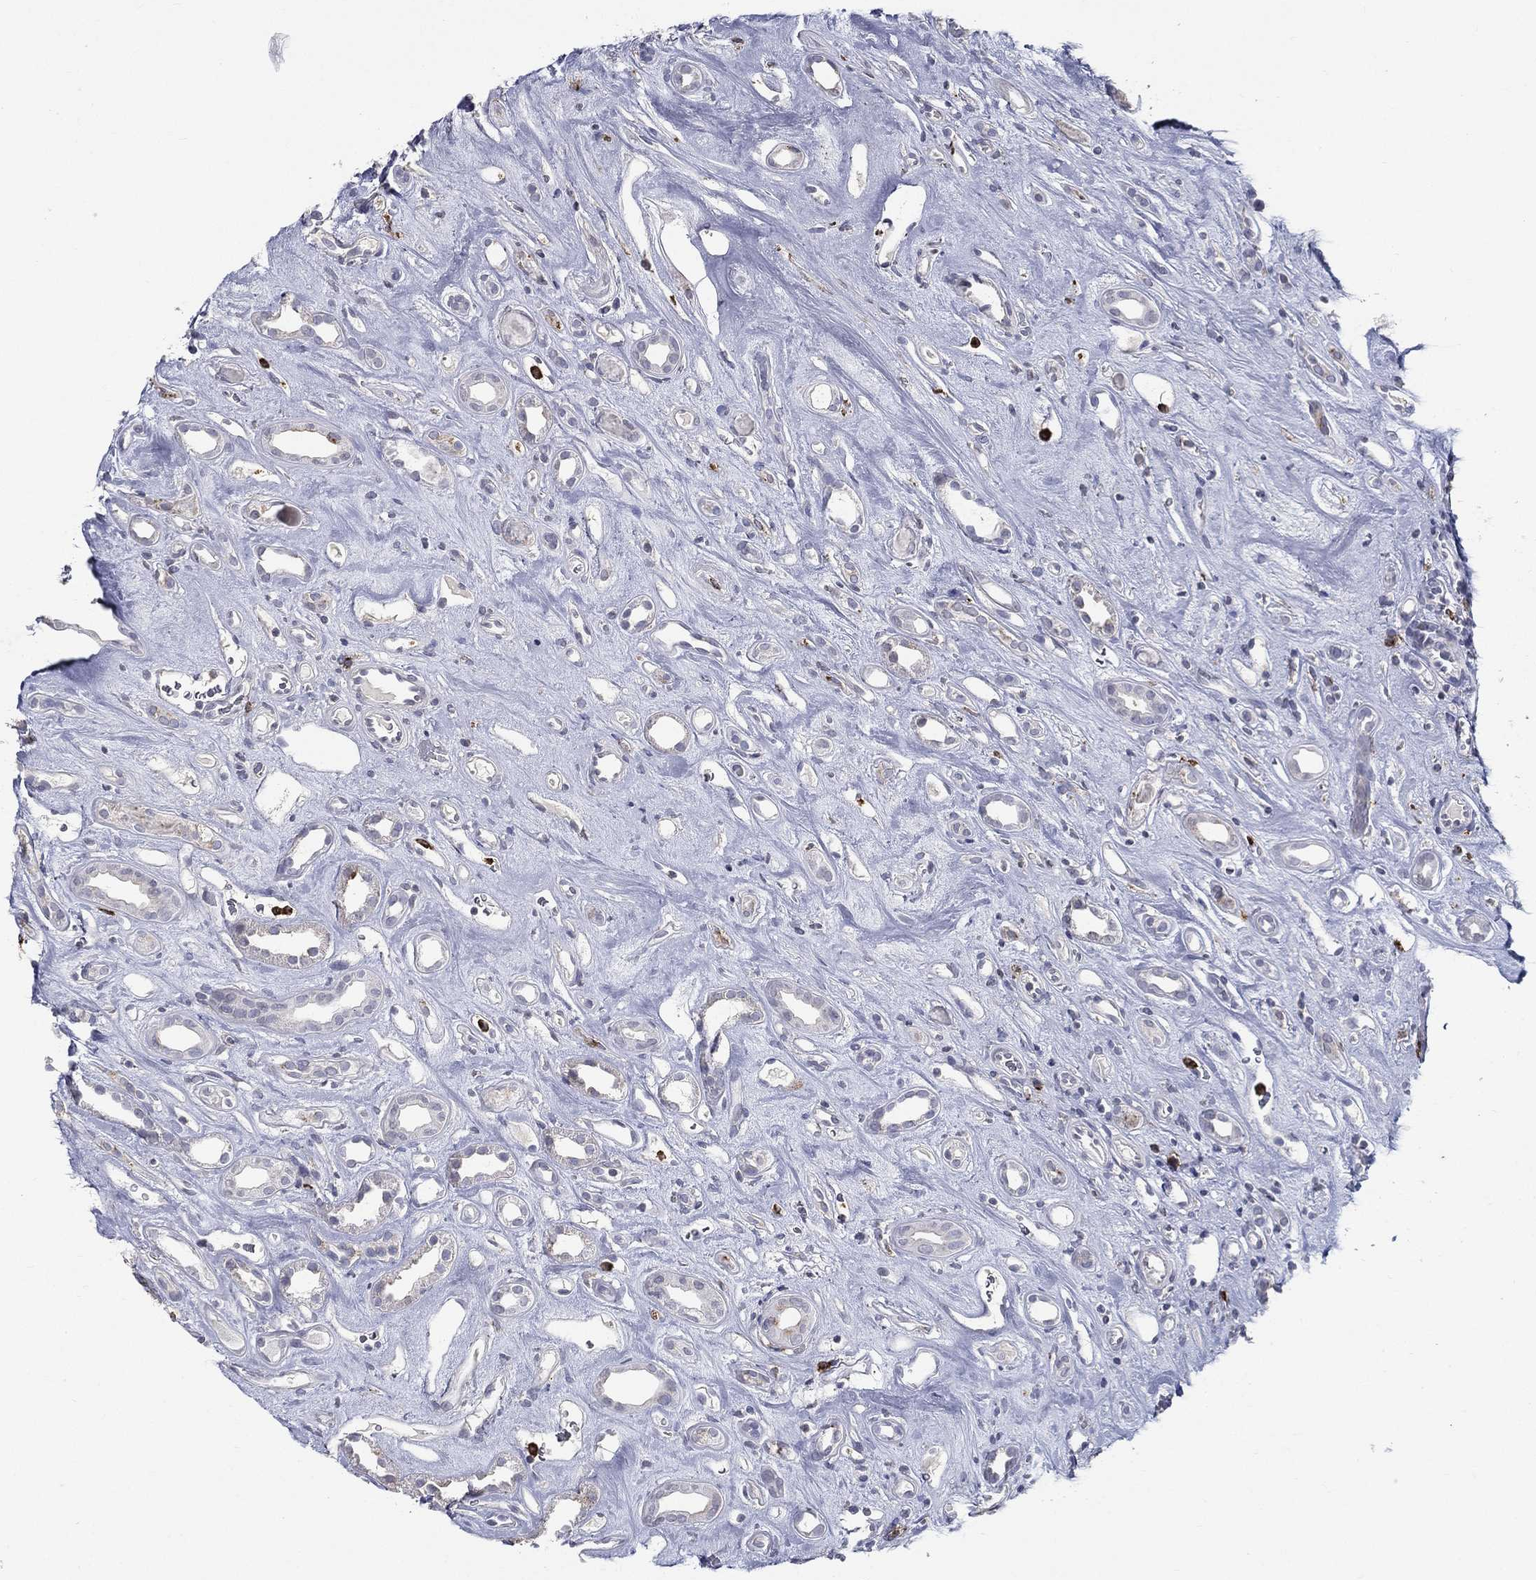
{"staining": {"intensity": "negative", "quantity": "none", "location": "none"}, "tissue": "renal cancer", "cell_type": "Tumor cells", "image_type": "cancer", "snomed": [{"axis": "morphology", "description": "Adenocarcinoma, NOS"}, {"axis": "topography", "description": "Kidney"}], "caption": "This photomicrograph is of renal adenocarcinoma stained with immunohistochemistry to label a protein in brown with the nuclei are counter-stained blue. There is no positivity in tumor cells.", "gene": "EVI2B", "patient": {"sex": "female", "age": 89}}